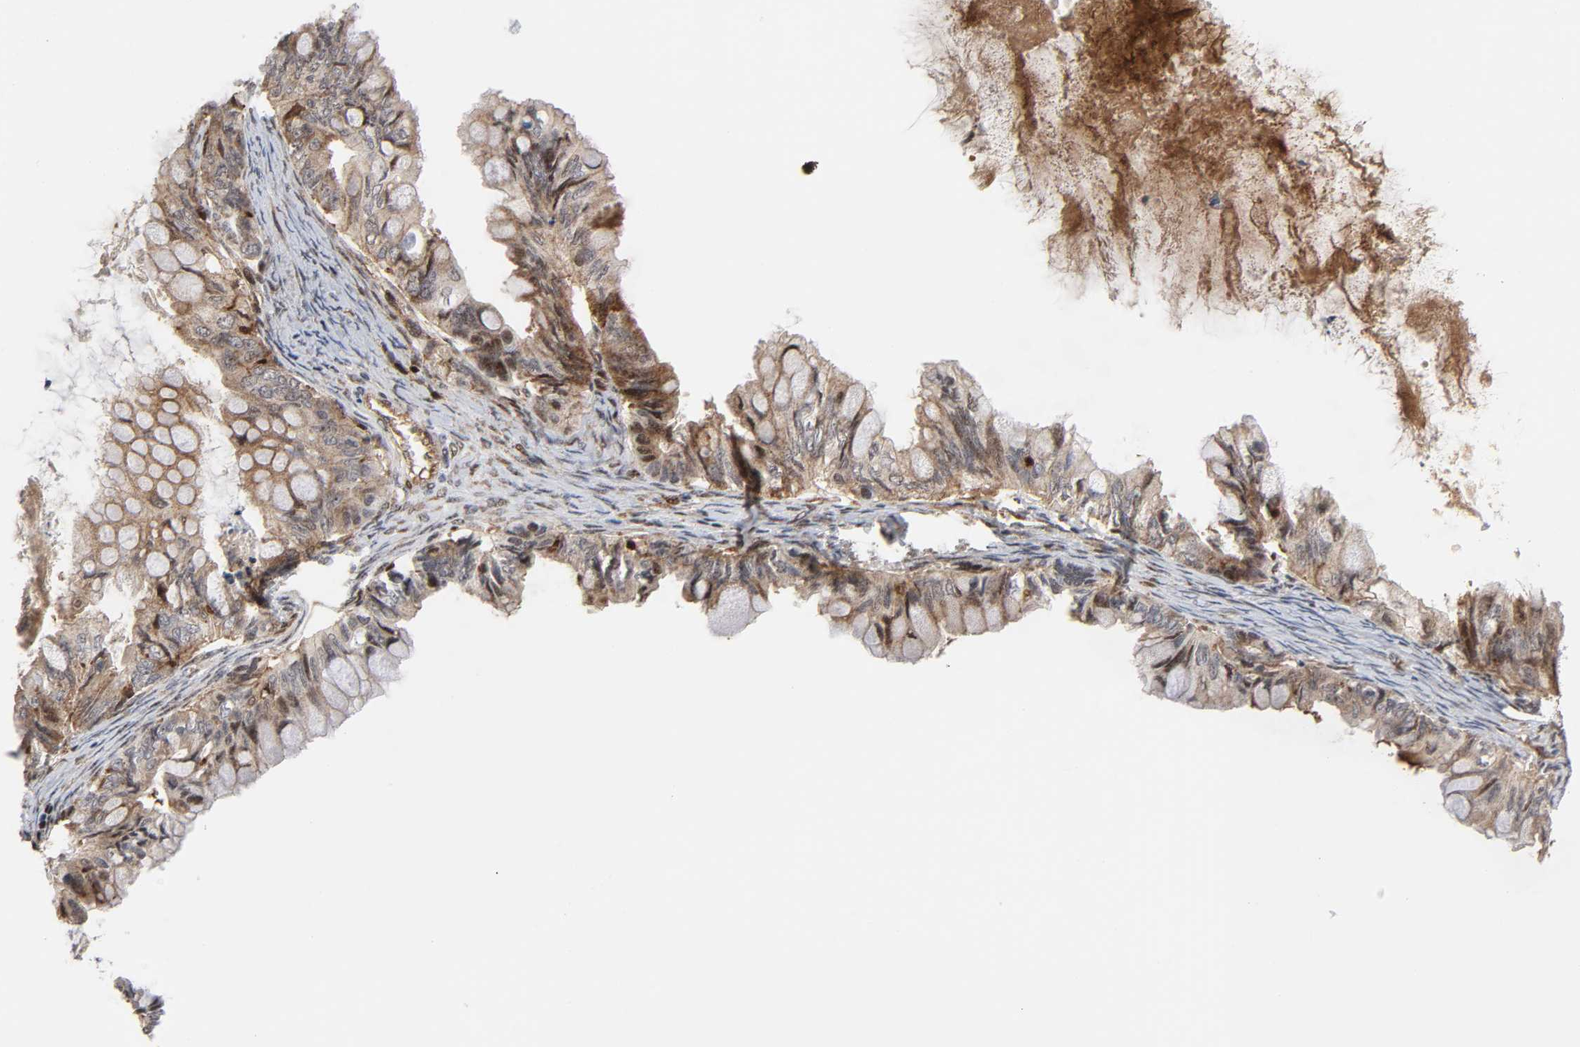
{"staining": {"intensity": "weak", "quantity": ">75%", "location": "cytoplasmic/membranous"}, "tissue": "ovarian cancer", "cell_type": "Tumor cells", "image_type": "cancer", "snomed": [{"axis": "morphology", "description": "Cystadenocarcinoma, mucinous, NOS"}, {"axis": "topography", "description": "Ovary"}], "caption": "Immunohistochemistry (IHC) of human ovarian cancer exhibits low levels of weak cytoplasmic/membranous staining in approximately >75% of tumor cells.", "gene": "MAPK1", "patient": {"sex": "female", "age": 80}}